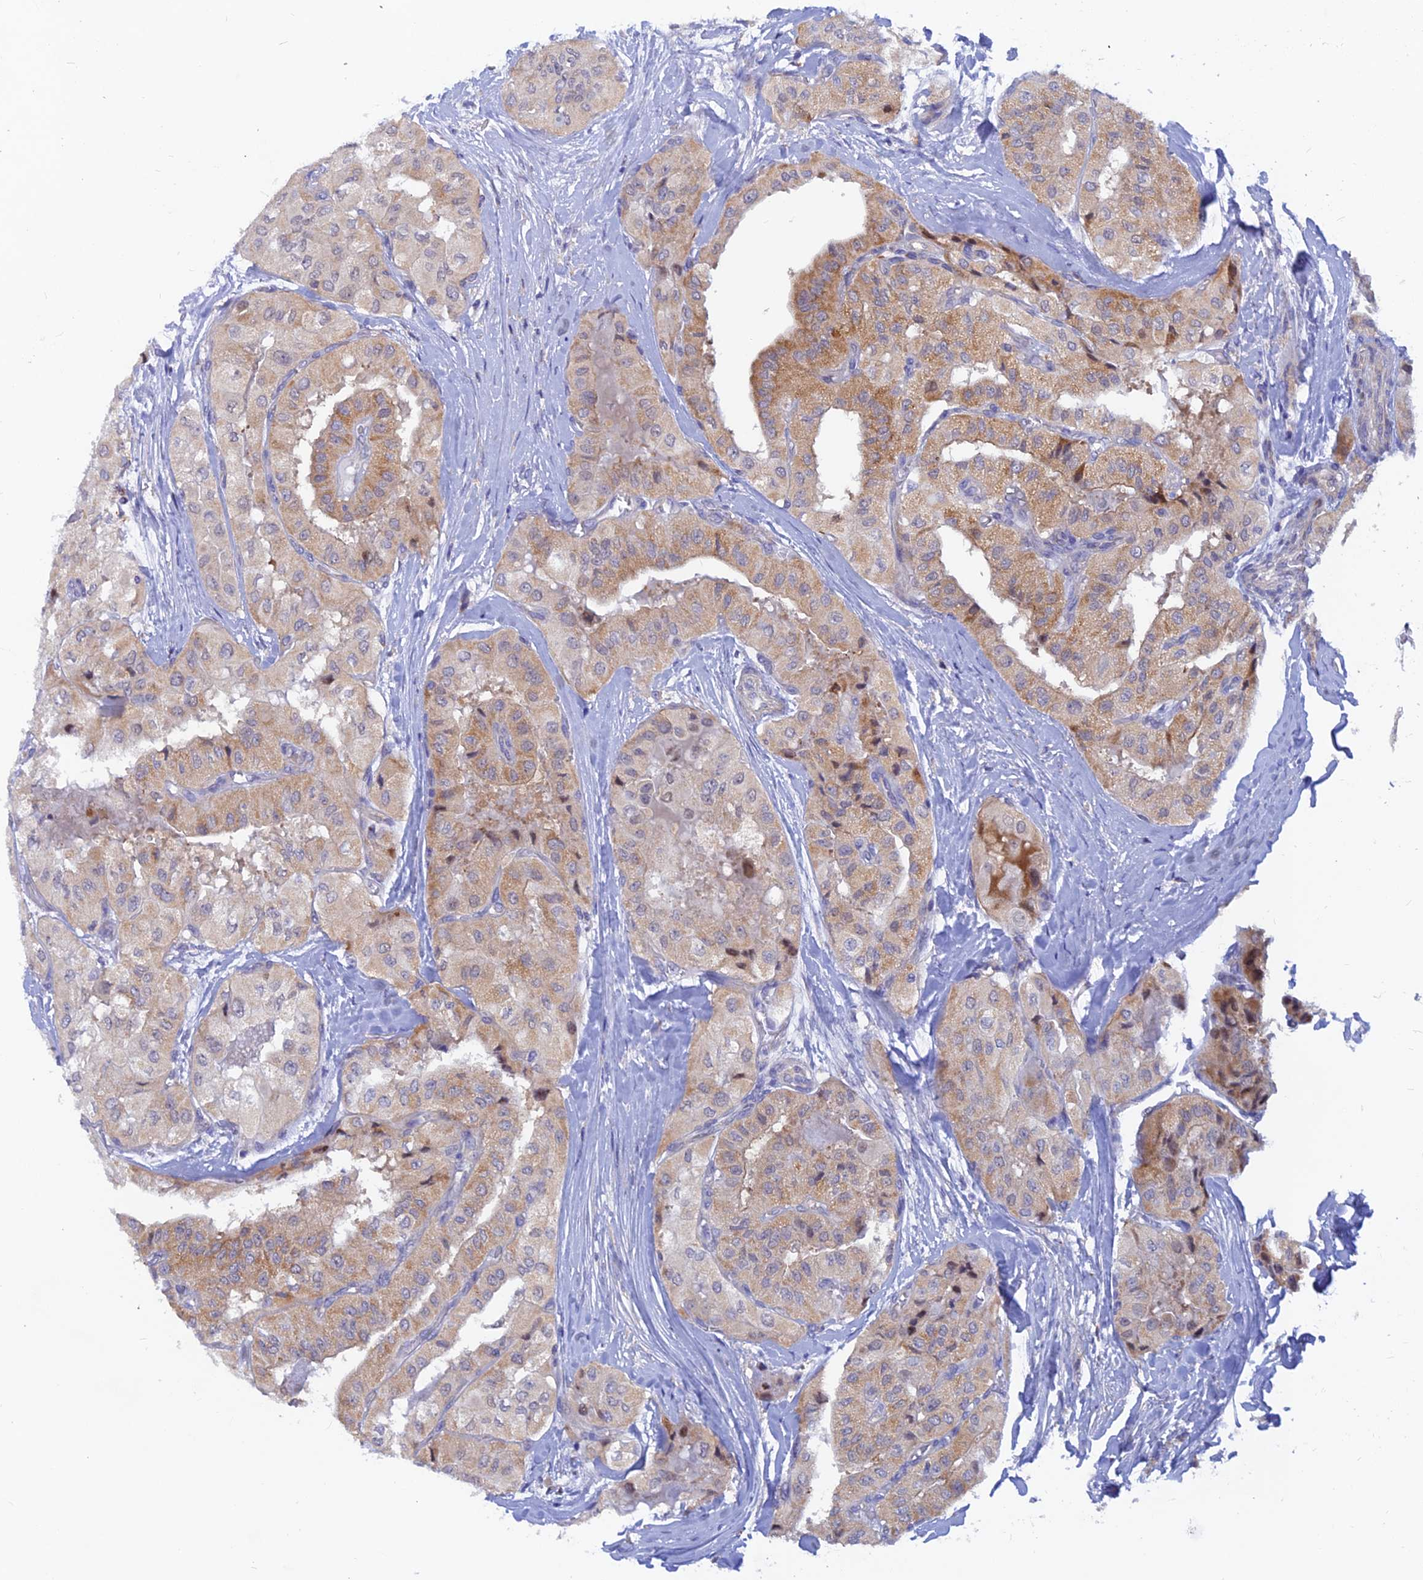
{"staining": {"intensity": "moderate", "quantity": "<25%", "location": "cytoplasmic/membranous"}, "tissue": "thyroid cancer", "cell_type": "Tumor cells", "image_type": "cancer", "snomed": [{"axis": "morphology", "description": "Papillary adenocarcinoma, NOS"}, {"axis": "topography", "description": "Thyroid gland"}], "caption": "Thyroid cancer tissue reveals moderate cytoplasmic/membranous positivity in approximately <25% of tumor cells", "gene": "DNAJC16", "patient": {"sex": "female", "age": 59}}